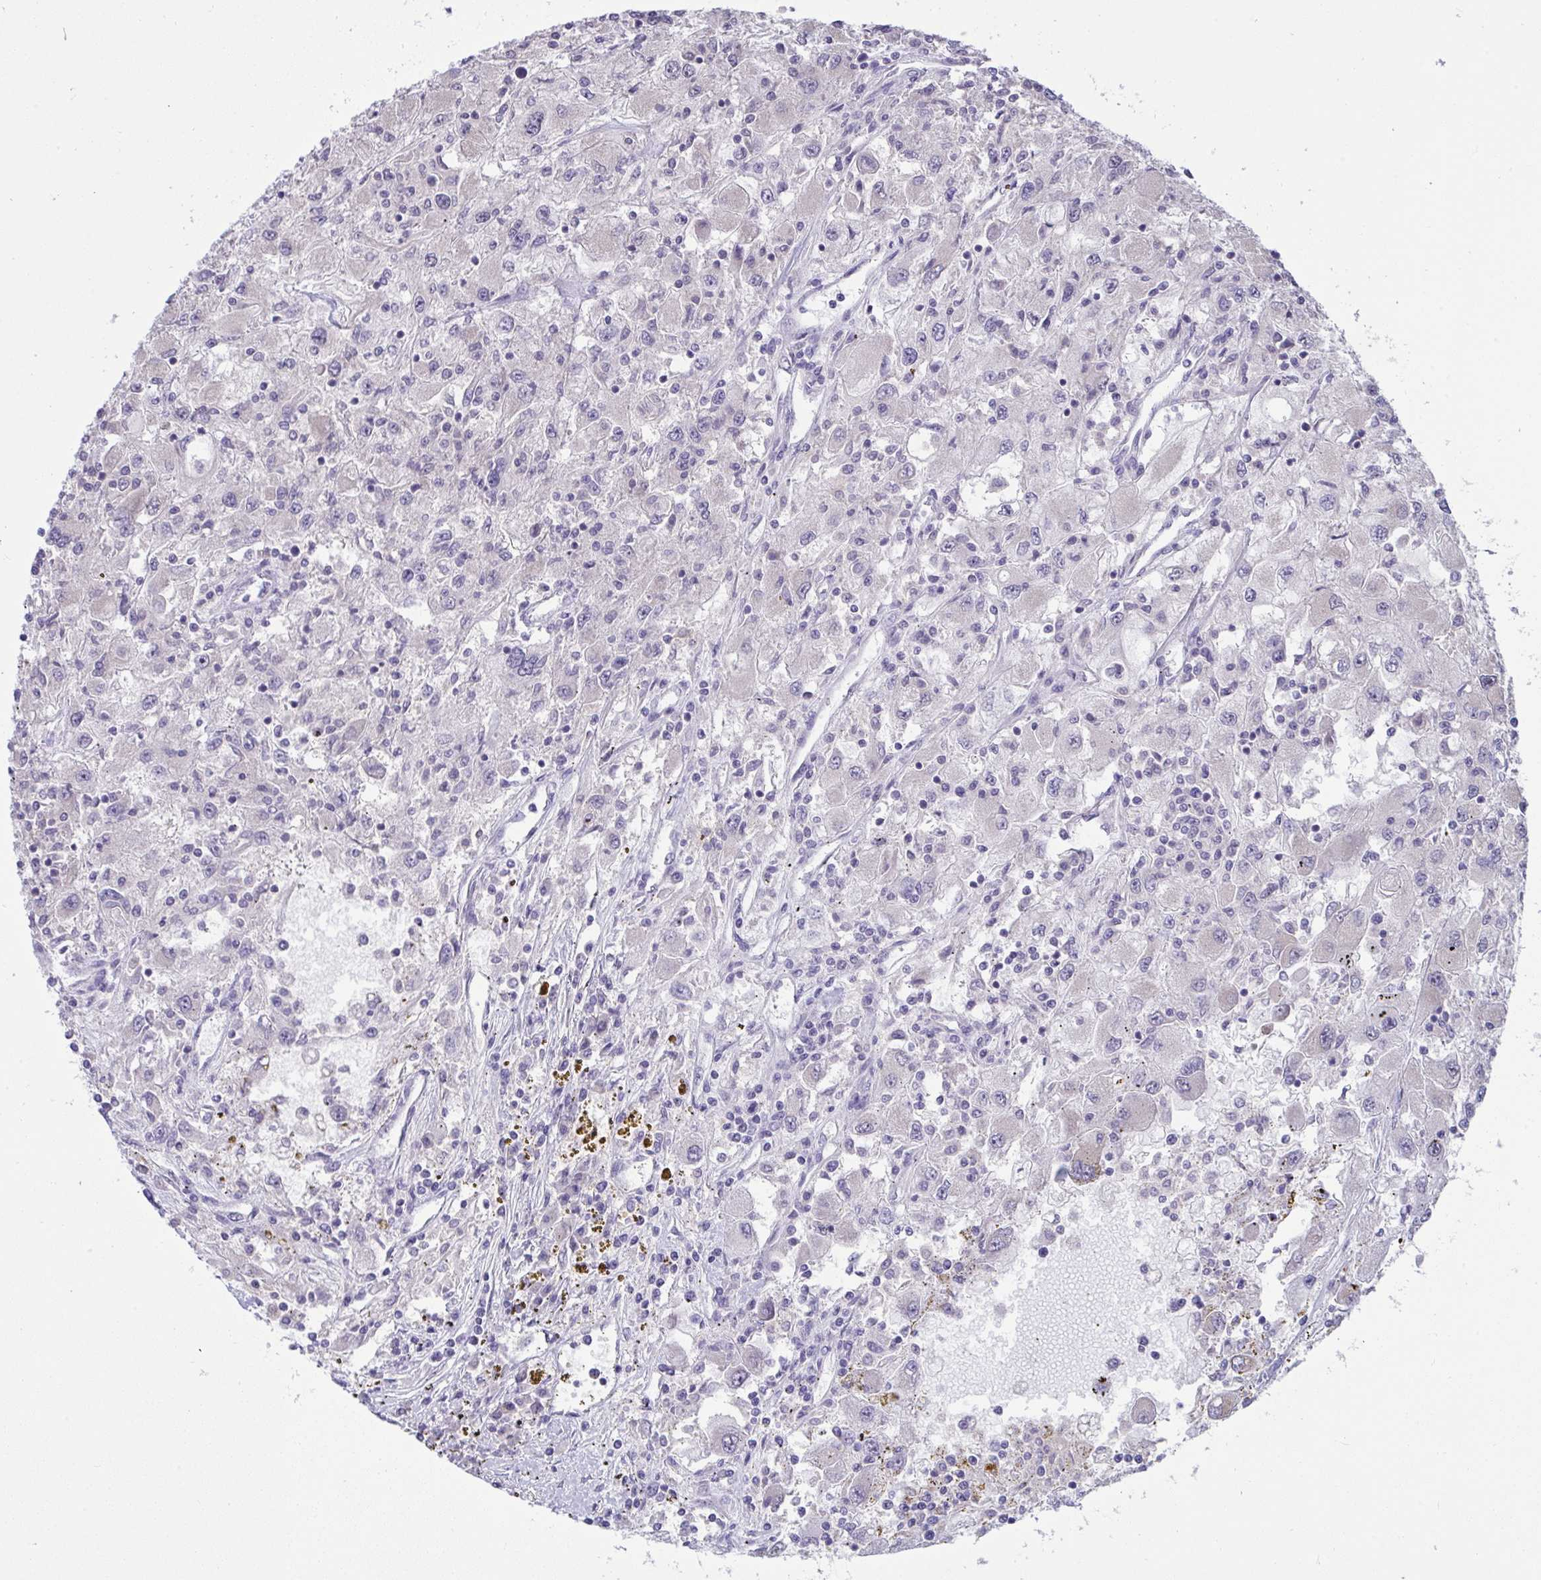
{"staining": {"intensity": "negative", "quantity": "none", "location": "none"}, "tissue": "renal cancer", "cell_type": "Tumor cells", "image_type": "cancer", "snomed": [{"axis": "morphology", "description": "Adenocarcinoma, NOS"}, {"axis": "topography", "description": "Kidney"}], "caption": "Human renal cancer stained for a protein using IHC demonstrates no positivity in tumor cells.", "gene": "TMEM41A", "patient": {"sex": "female", "age": 67}}